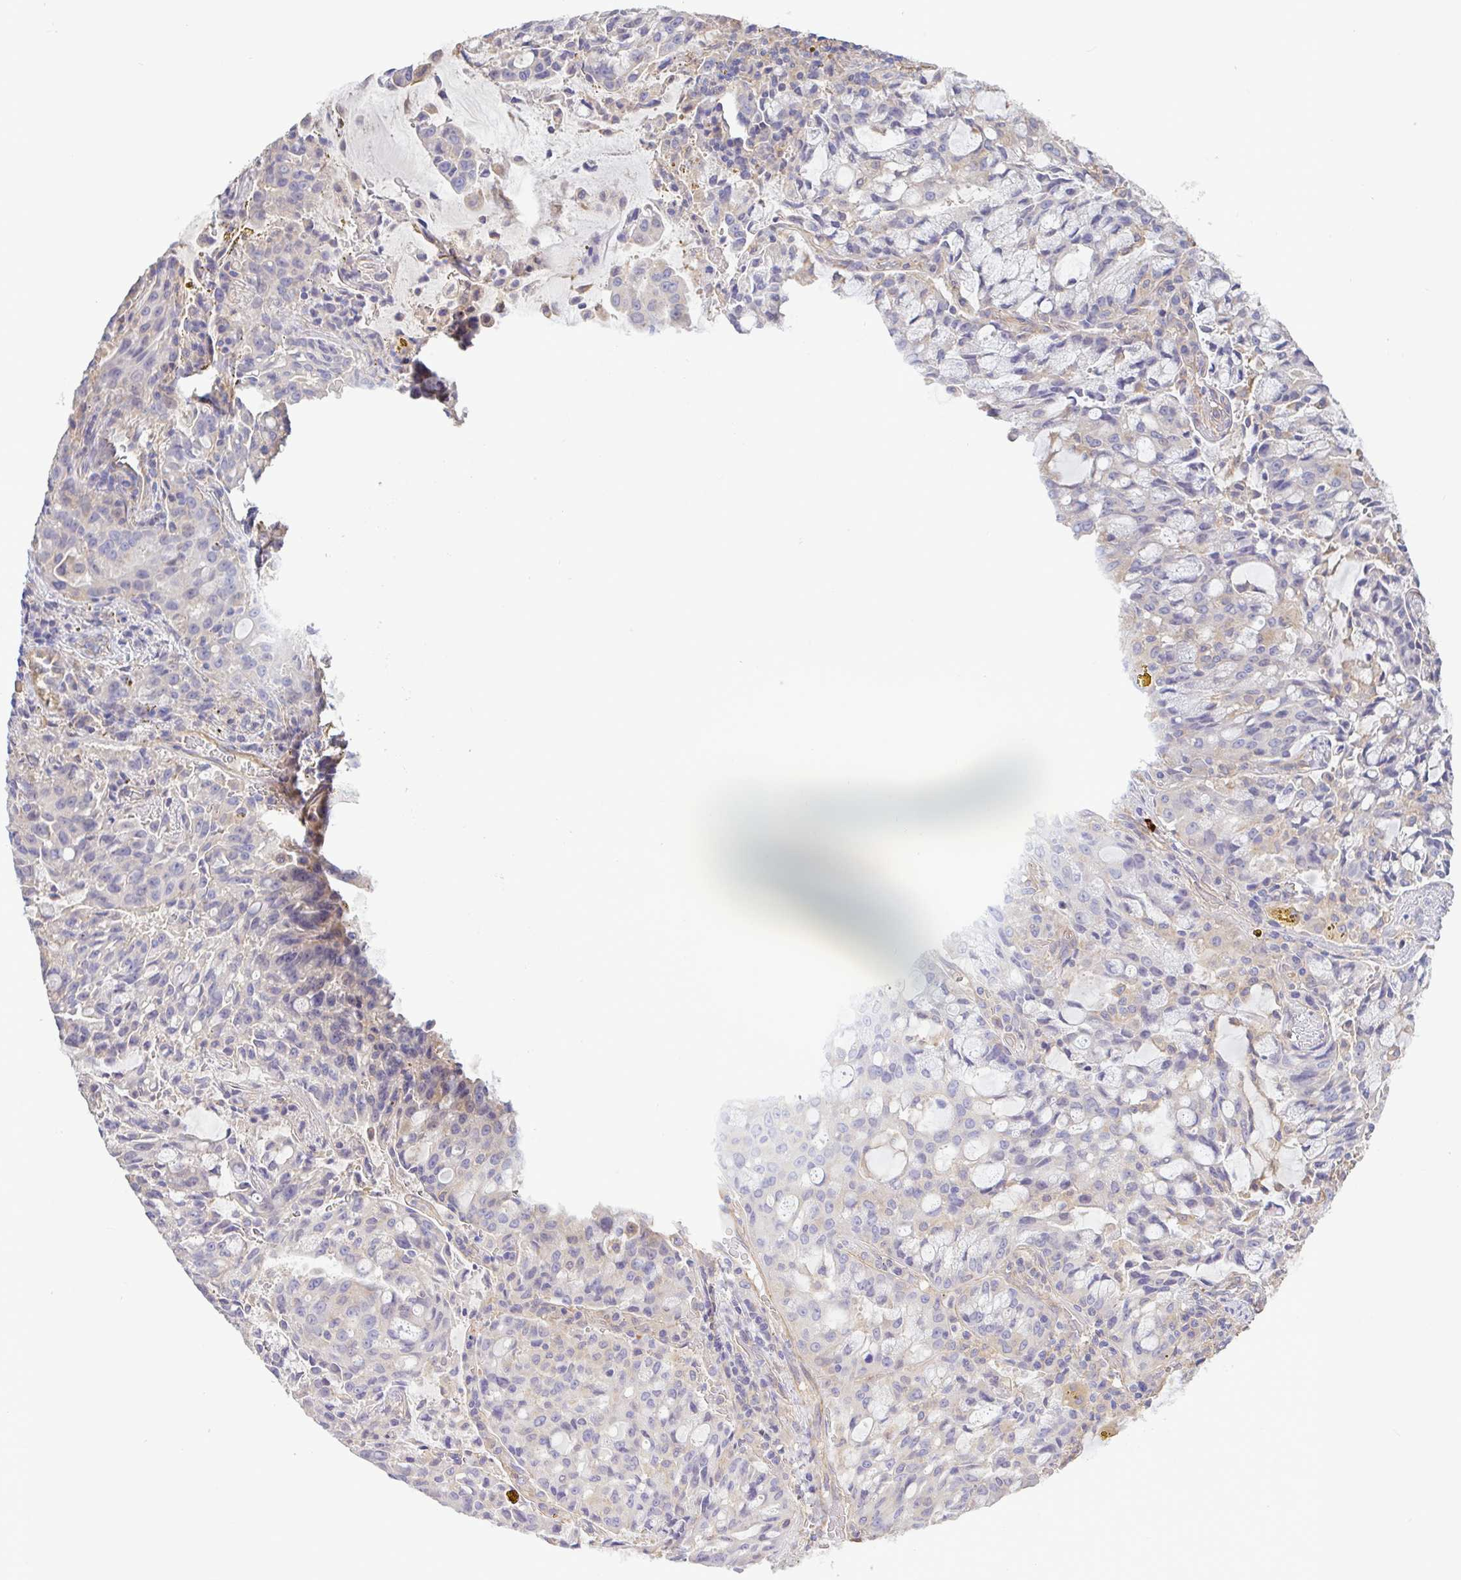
{"staining": {"intensity": "weak", "quantity": "<25%", "location": "cytoplasmic/membranous"}, "tissue": "lung cancer", "cell_type": "Tumor cells", "image_type": "cancer", "snomed": [{"axis": "morphology", "description": "Adenocarcinoma, NOS"}, {"axis": "topography", "description": "Lung"}], "caption": "A high-resolution photomicrograph shows IHC staining of lung adenocarcinoma, which shows no significant expression in tumor cells.", "gene": "PLCD4", "patient": {"sex": "female", "age": 44}}